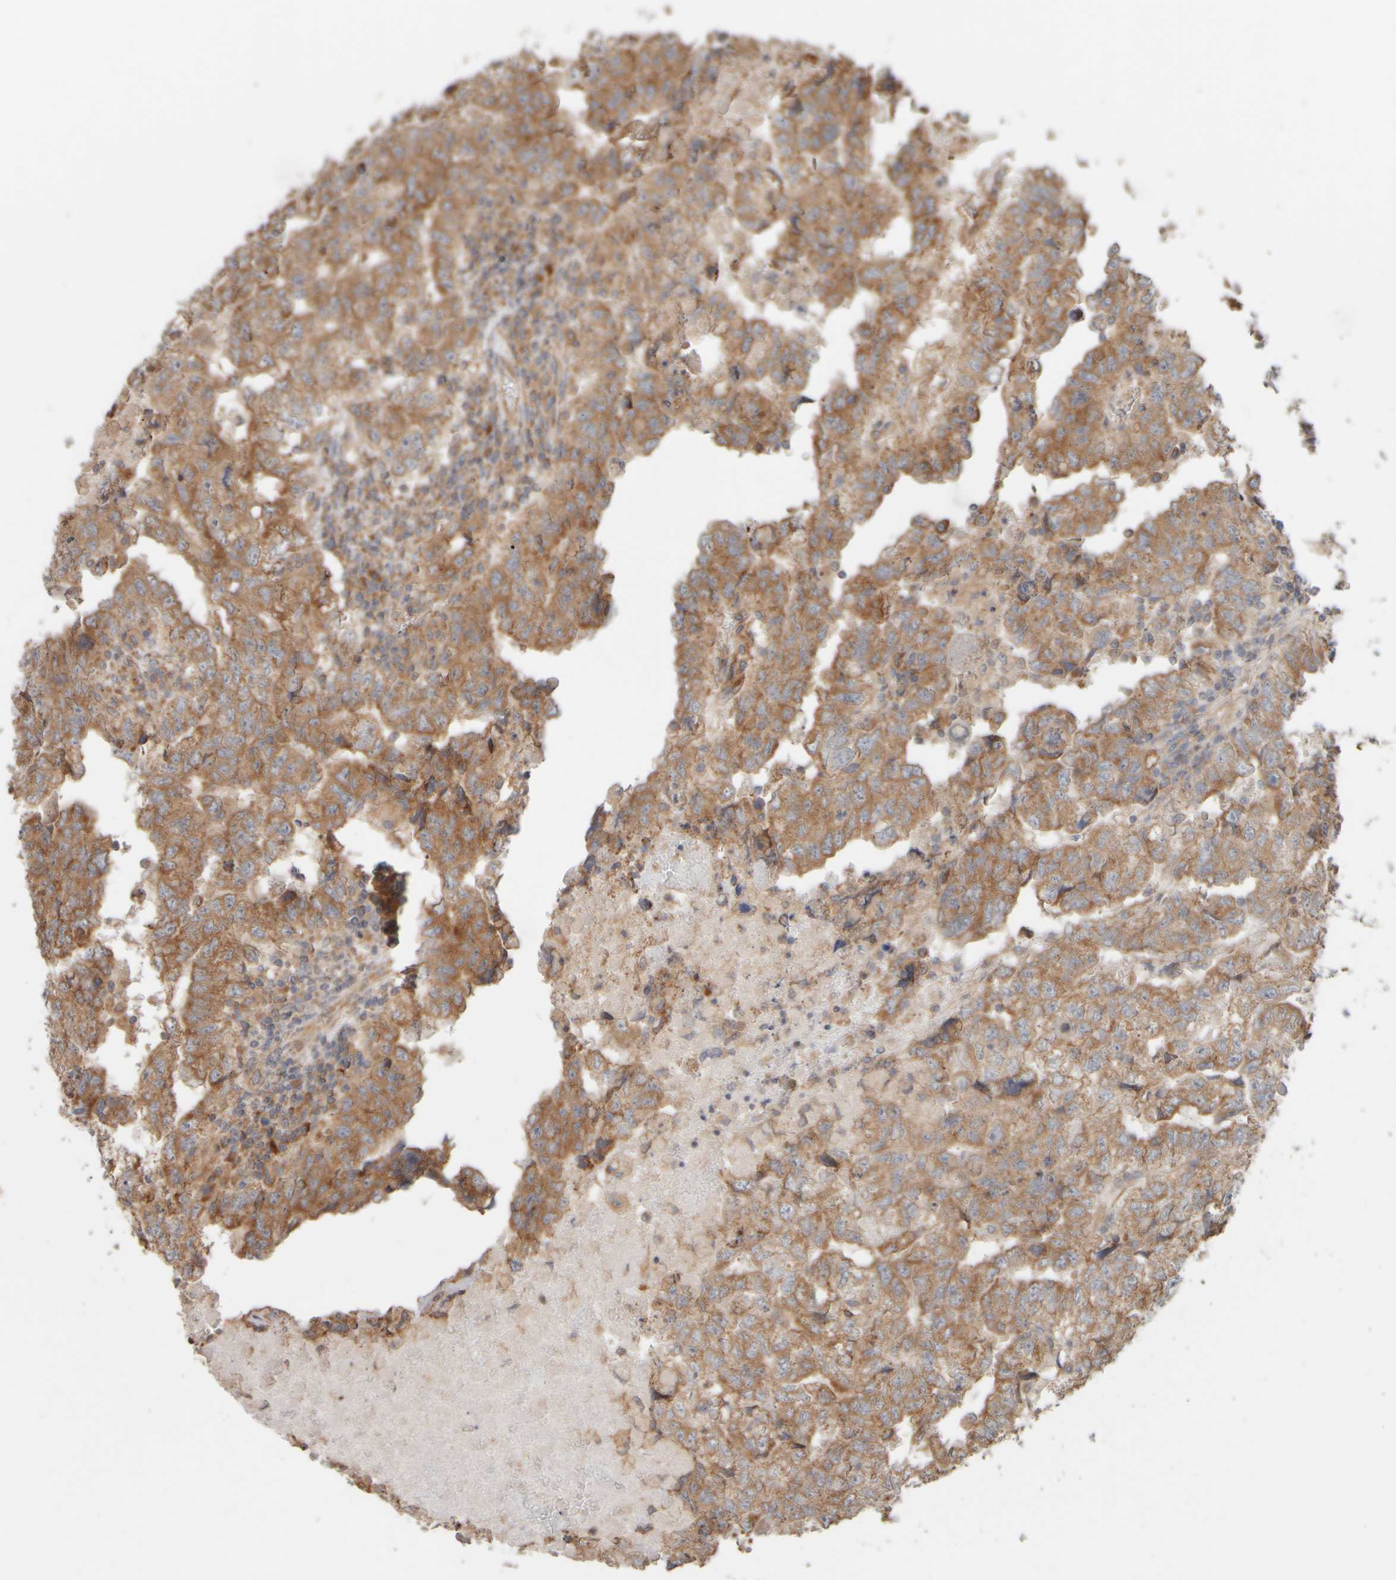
{"staining": {"intensity": "moderate", "quantity": ">75%", "location": "cytoplasmic/membranous"}, "tissue": "testis cancer", "cell_type": "Tumor cells", "image_type": "cancer", "snomed": [{"axis": "morphology", "description": "Carcinoma, Embryonal, NOS"}, {"axis": "topography", "description": "Testis"}], "caption": "Embryonal carcinoma (testis) stained with a protein marker exhibits moderate staining in tumor cells.", "gene": "EIF2B3", "patient": {"sex": "male", "age": 36}}